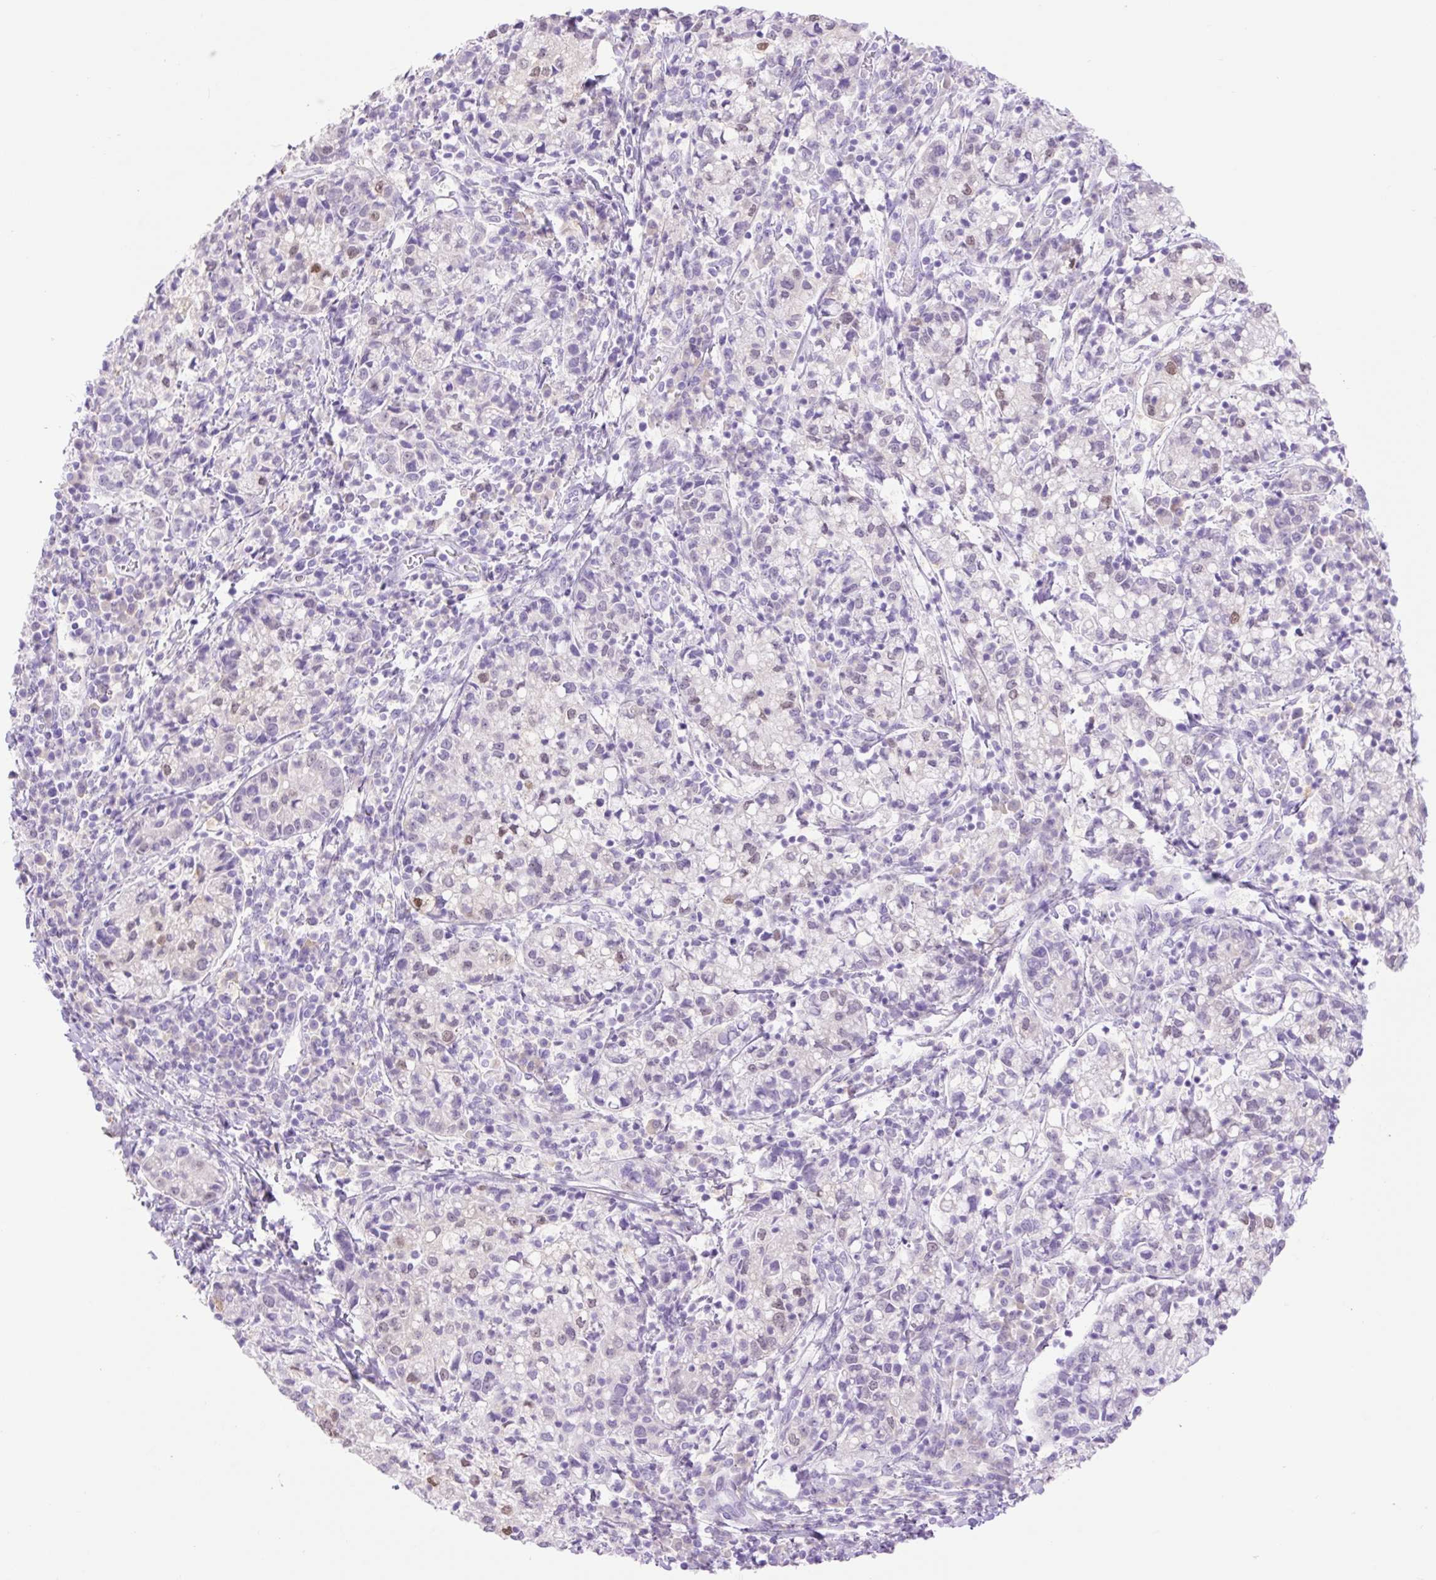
{"staining": {"intensity": "negative", "quantity": "none", "location": "none"}, "tissue": "cervical cancer", "cell_type": "Tumor cells", "image_type": "cancer", "snomed": [{"axis": "morphology", "description": "Normal tissue, NOS"}, {"axis": "morphology", "description": "Adenocarcinoma, NOS"}, {"axis": "topography", "description": "Cervix"}], "caption": "Immunohistochemistry (IHC) micrograph of cervical cancer (adenocarcinoma) stained for a protein (brown), which reveals no positivity in tumor cells.", "gene": "SLC25A40", "patient": {"sex": "female", "age": 44}}